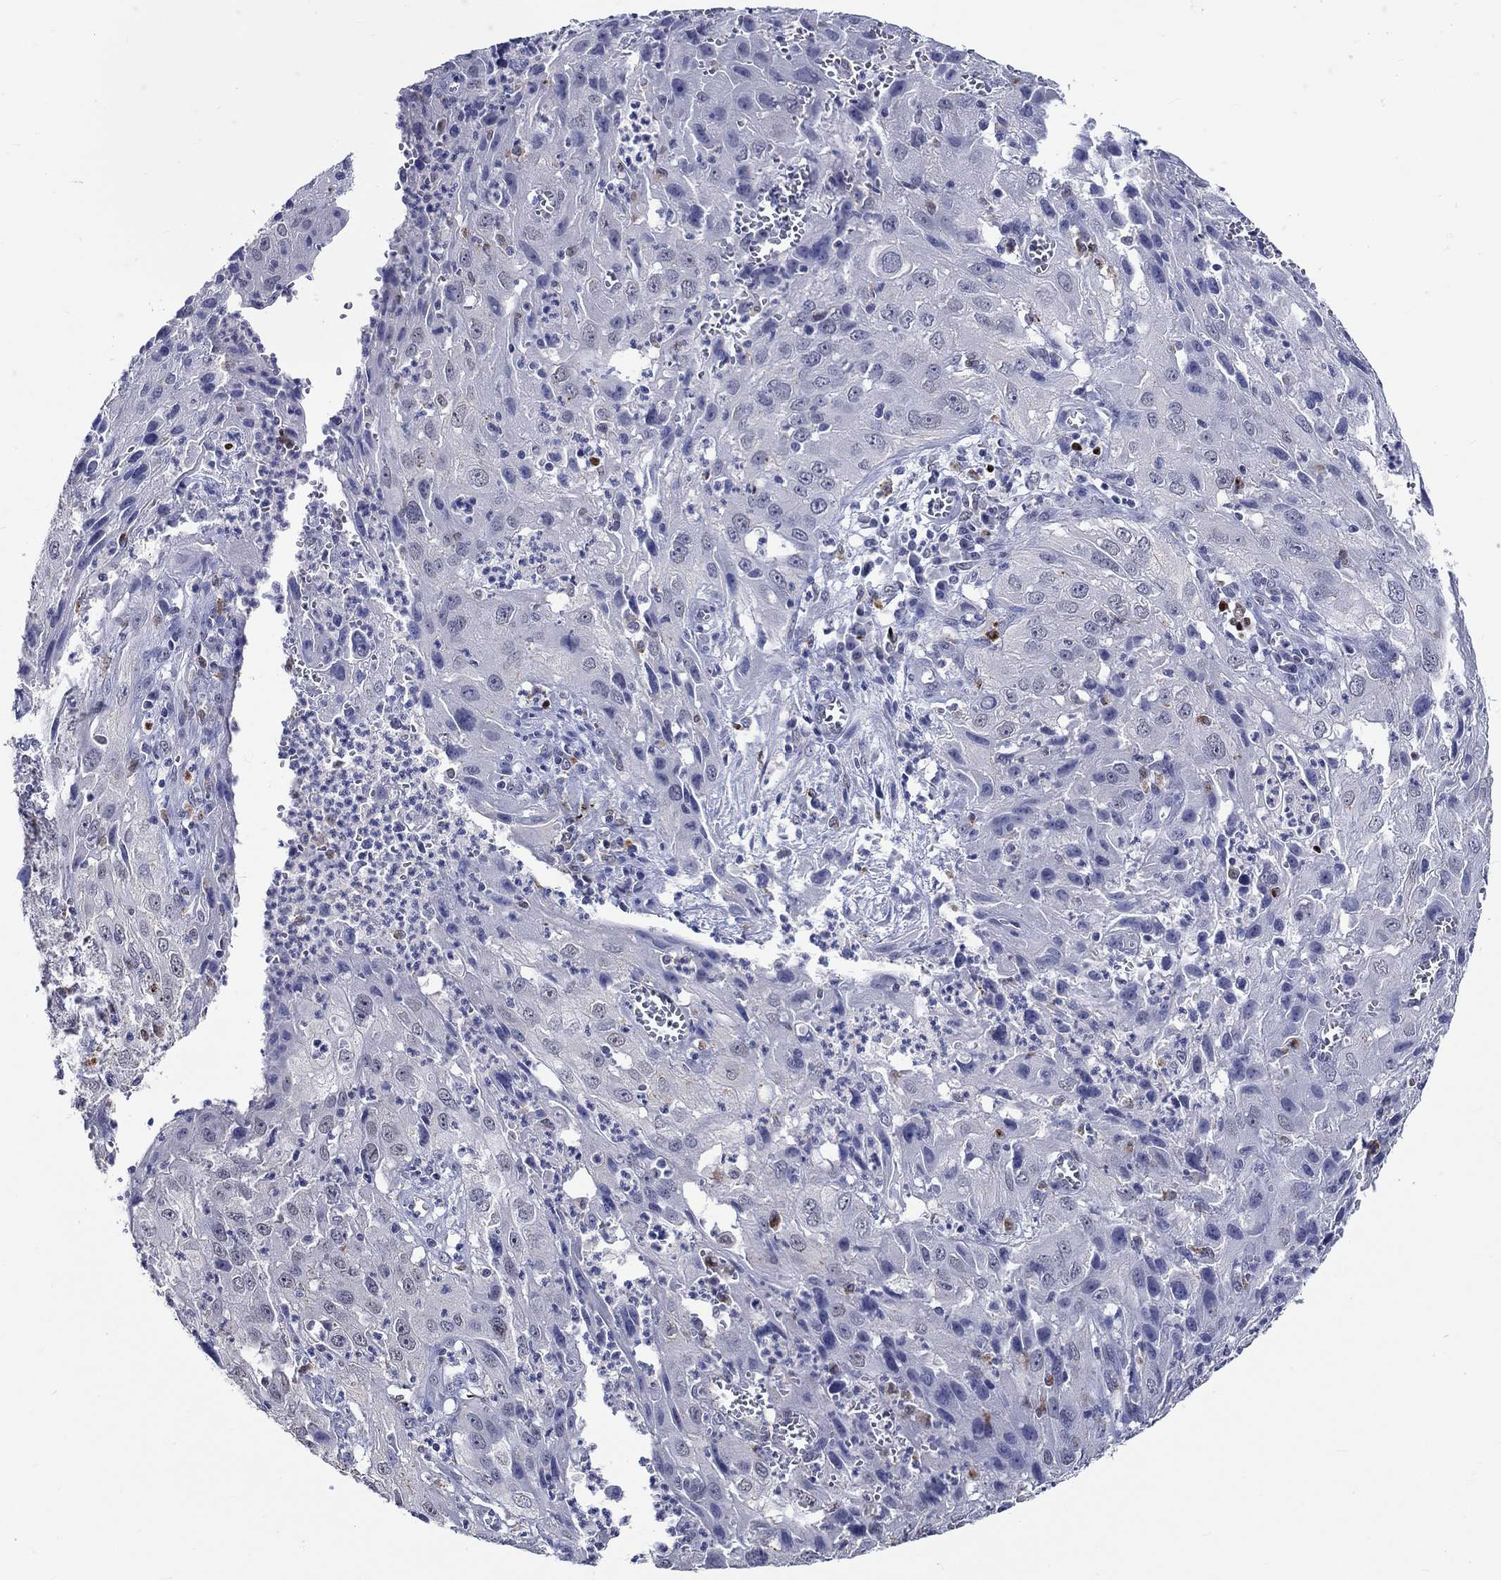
{"staining": {"intensity": "negative", "quantity": "none", "location": "none"}, "tissue": "cervical cancer", "cell_type": "Tumor cells", "image_type": "cancer", "snomed": [{"axis": "morphology", "description": "Squamous cell carcinoma, NOS"}, {"axis": "topography", "description": "Cervix"}], "caption": "There is no significant staining in tumor cells of squamous cell carcinoma (cervical). Nuclei are stained in blue.", "gene": "GATA2", "patient": {"sex": "female", "age": 32}}